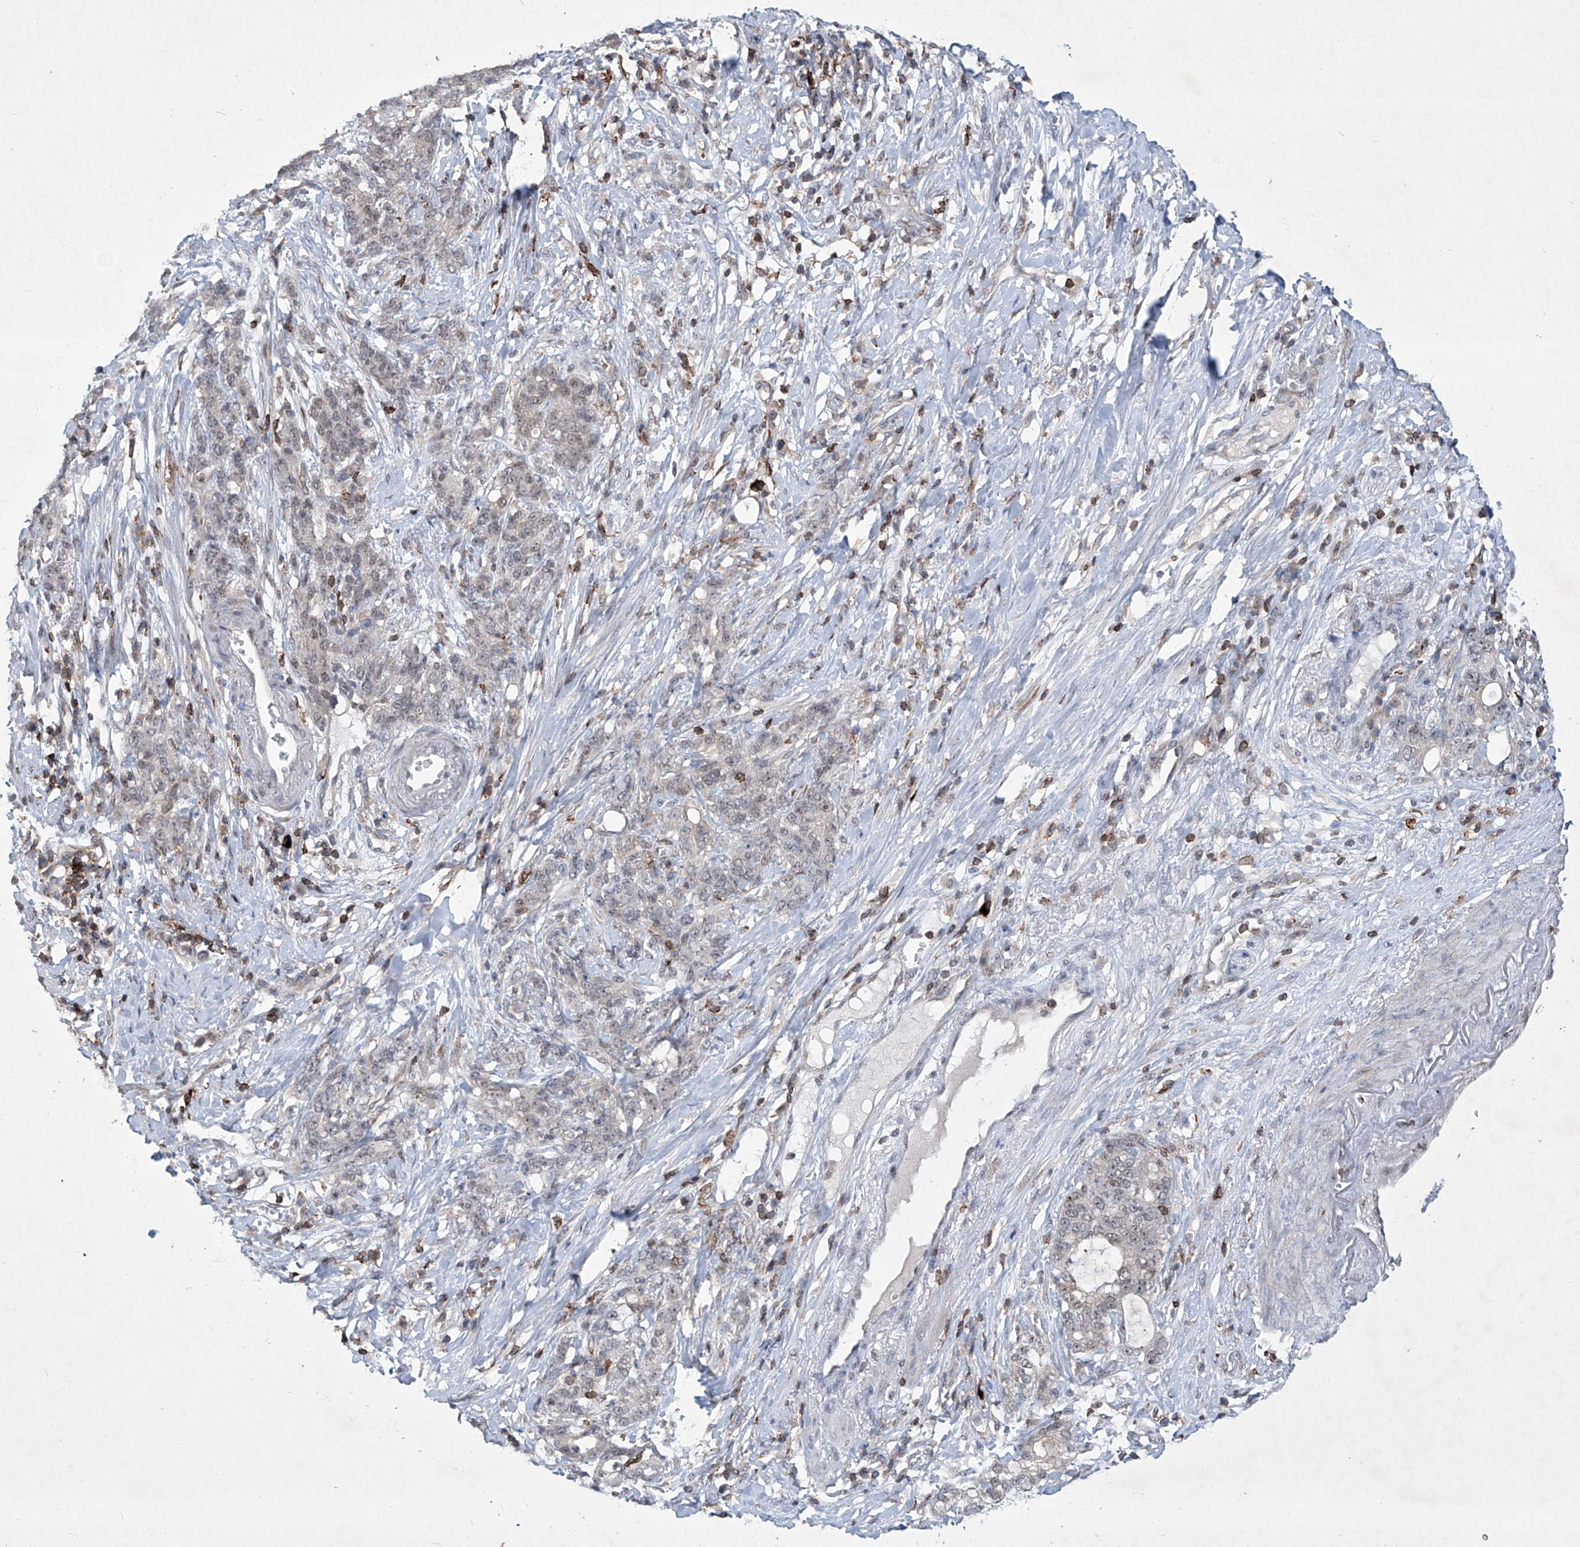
{"staining": {"intensity": "negative", "quantity": "none", "location": "none"}, "tissue": "stomach cancer", "cell_type": "Tumor cells", "image_type": "cancer", "snomed": [{"axis": "morphology", "description": "Adenocarcinoma, NOS"}, {"axis": "topography", "description": "Stomach, lower"}], "caption": "Histopathology image shows no protein positivity in tumor cells of stomach cancer (adenocarcinoma) tissue.", "gene": "ZBTB48", "patient": {"sex": "male", "age": 88}}